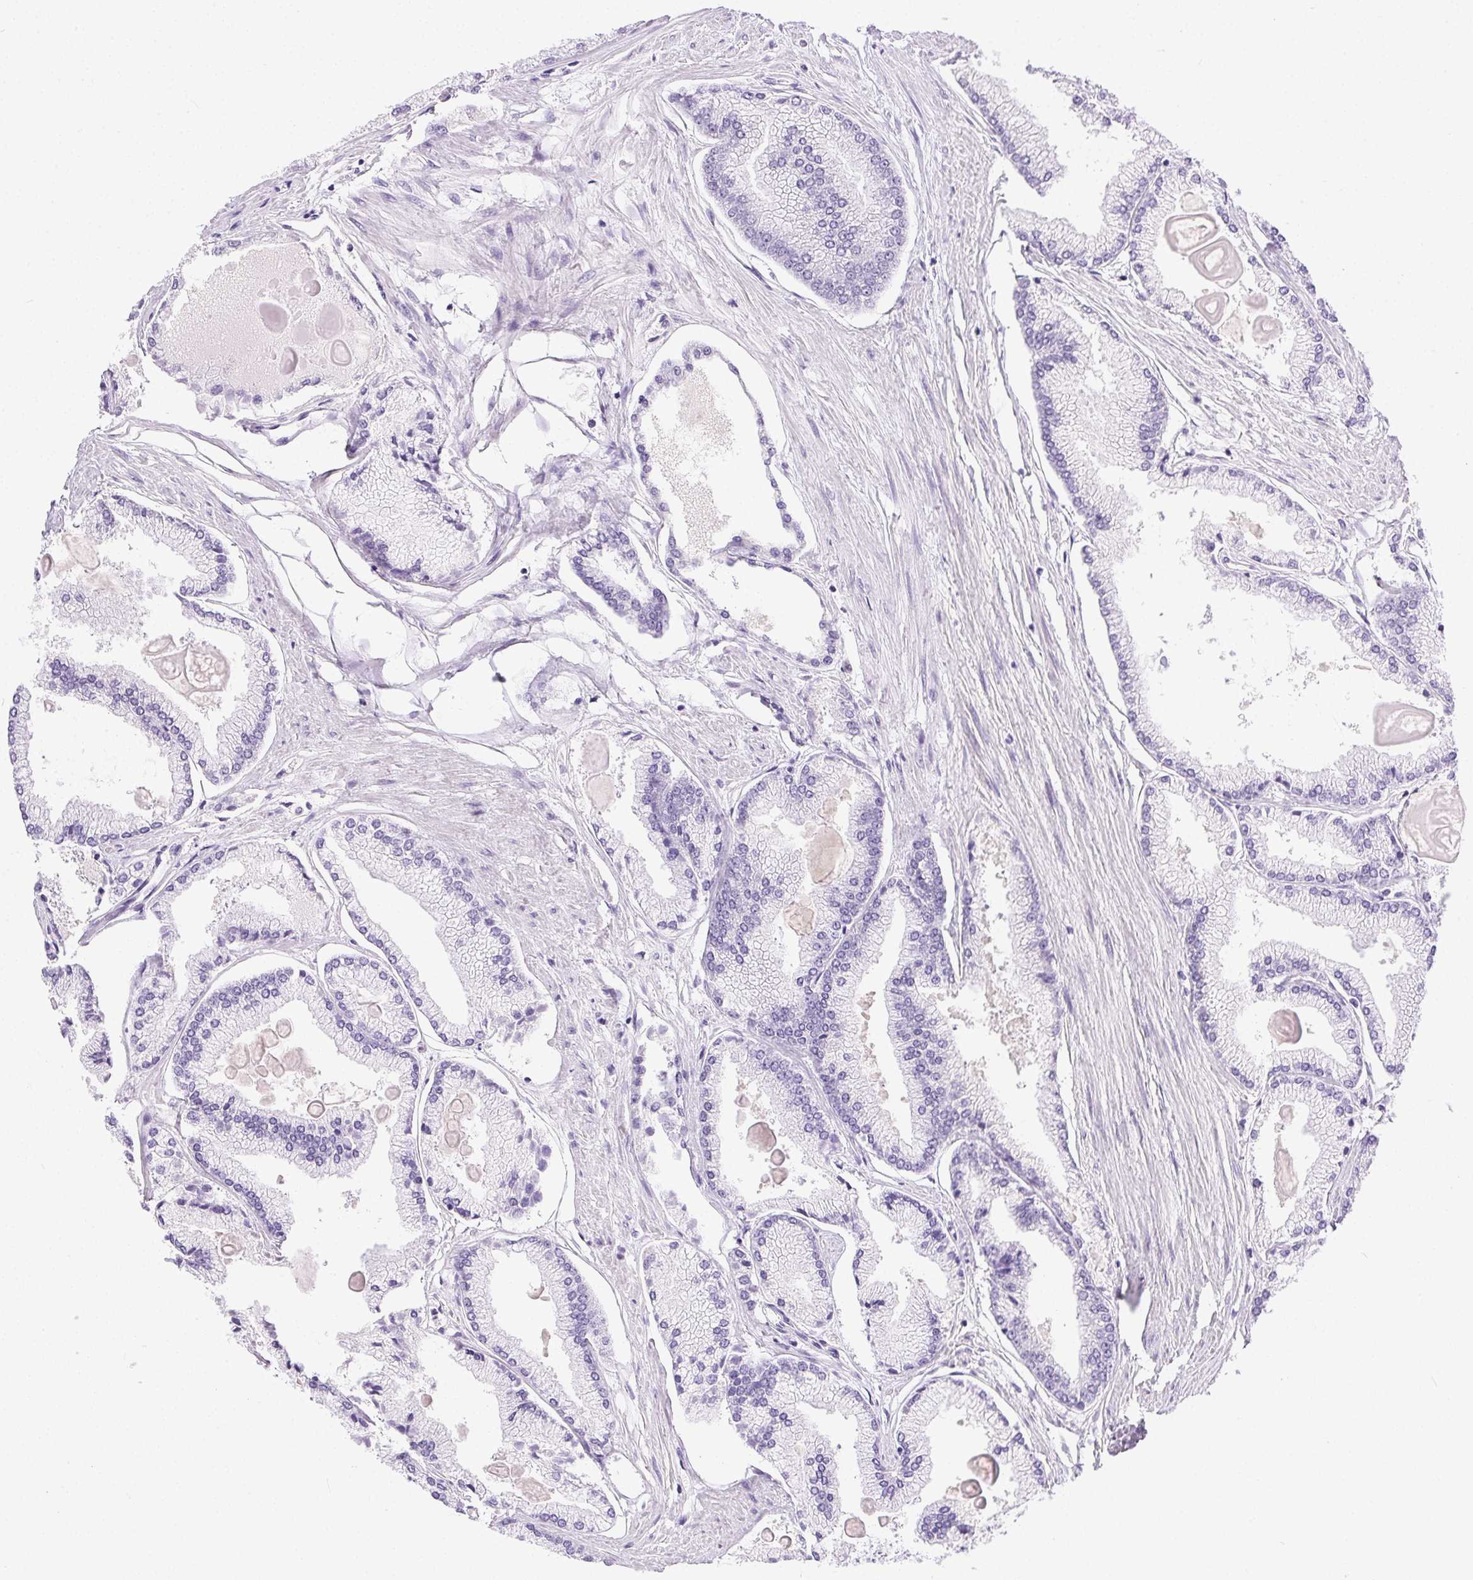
{"staining": {"intensity": "negative", "quantity": "none", "location": "none"}, "tissue": "prostate cancer", "cell_type": "Tumor cells", "image_type": "cancer", "snomed": [{"axis": "morphology", "description": "Adenocarcinoma, High grade"}, {"axis": "topography", "description": "Prostate"}], "caption": "DAB immunohistochemical staining of human prostate high-grade adenocarcinoma exhibits no significant positivity in tumor cells. (DAB IHC visualized using brightfield microscopy, high magnification).", "gene": "C20orf85", "patient": {"sex": "male", "age": 68}}